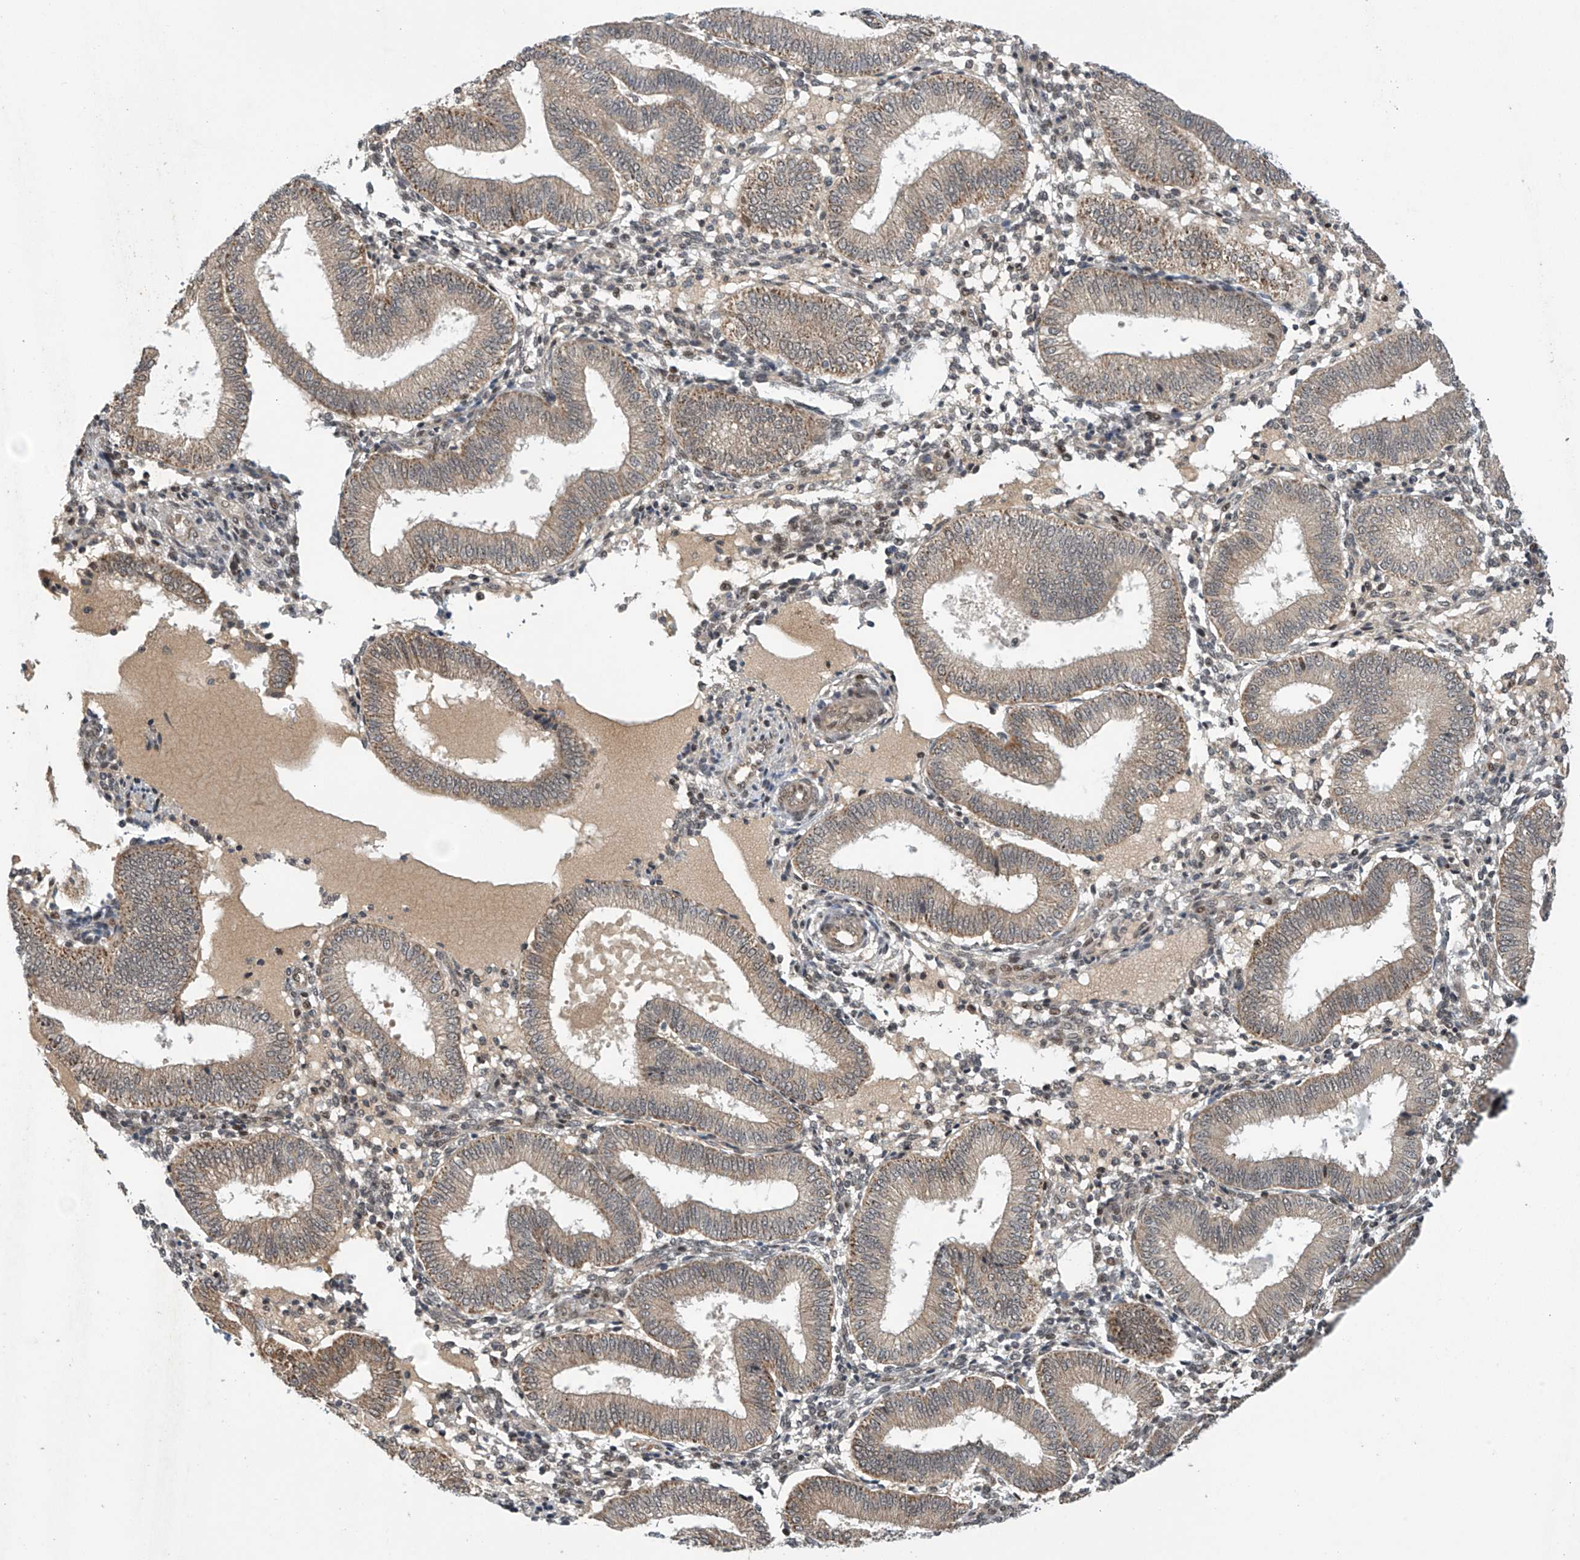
{"staining": {"intensity": "weak", "quantity": "25%-75%", "location": "cytoplasmic/membranous,nuclear"}, "tissue": "endometrium", "cell_type": "Cells in endometrial stroma", "image_type": "normal", "snomed": [{"axis": "morphology", "description": "Normal tissue, NOS"}, {"axis": "topography", "description": "Endometrium"}], "caption": "IHC histopathology image of benign human endometrium stained for a protein (brown), which demonstrates low levels of weak cytoplasmic/membranous,nuclear positivity in about 25%-75% of cells in endometrial stroma.", "gene": "ABHD13", "patient": {"sex": "female", "age": 39}}